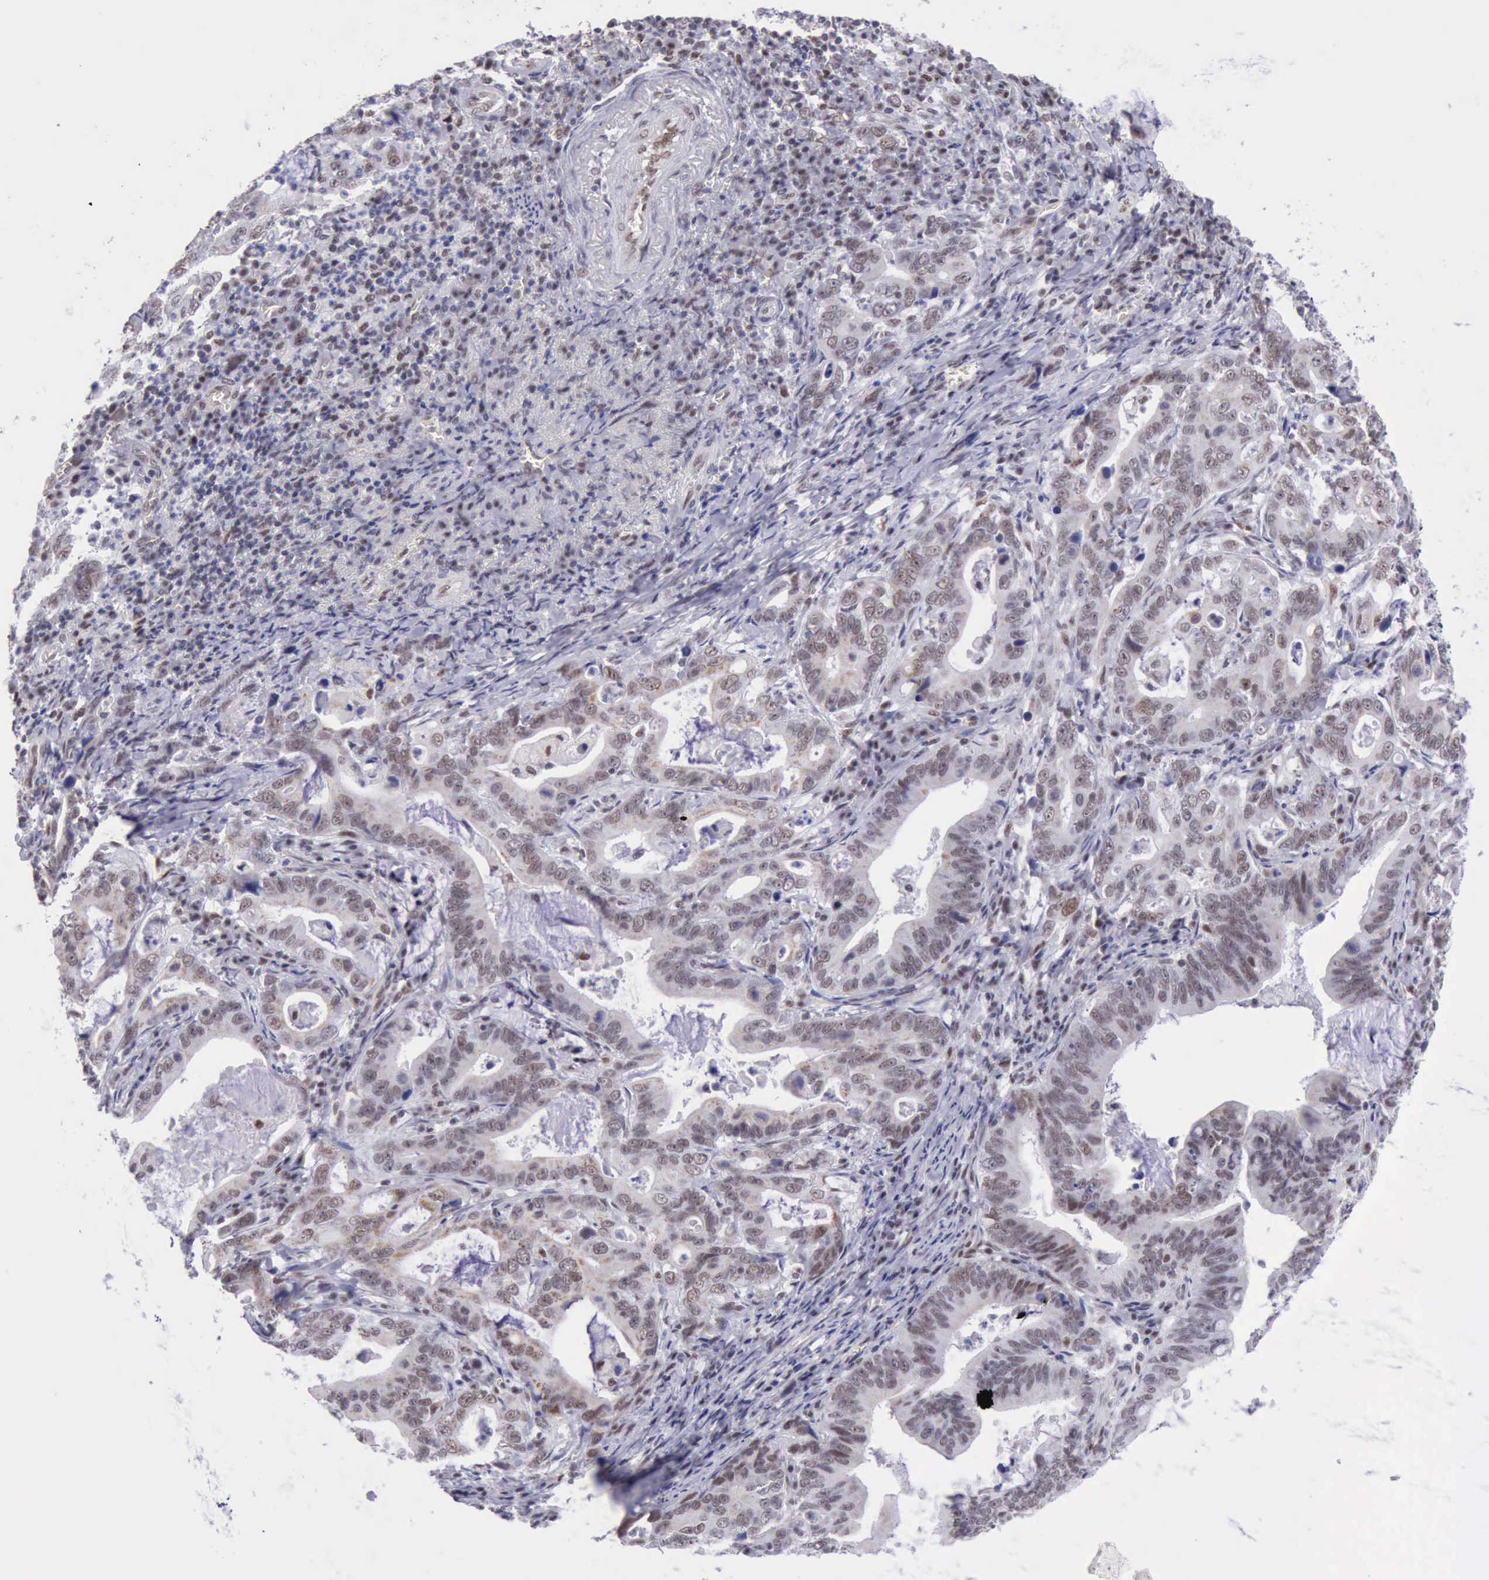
{"staining": {"intensity": "weak", "quantity": ">75%", "location": "nuclear"}, "tissue": "stomach cancer", "cell_type": "Tumor cells", "image_type": "cancer", "snomed": [{"axis": "morphology", "description": "Adenocarcinoma, NOS"}, {"axis": "topography", "description": "Stomach, upper"}], "caption": "Stomach adenocarcinoma stained with a protein marker exhibits weak staining in tumor cells.", "gene": "ERCC4", "patient": {"sex": "male", "age": 63}}